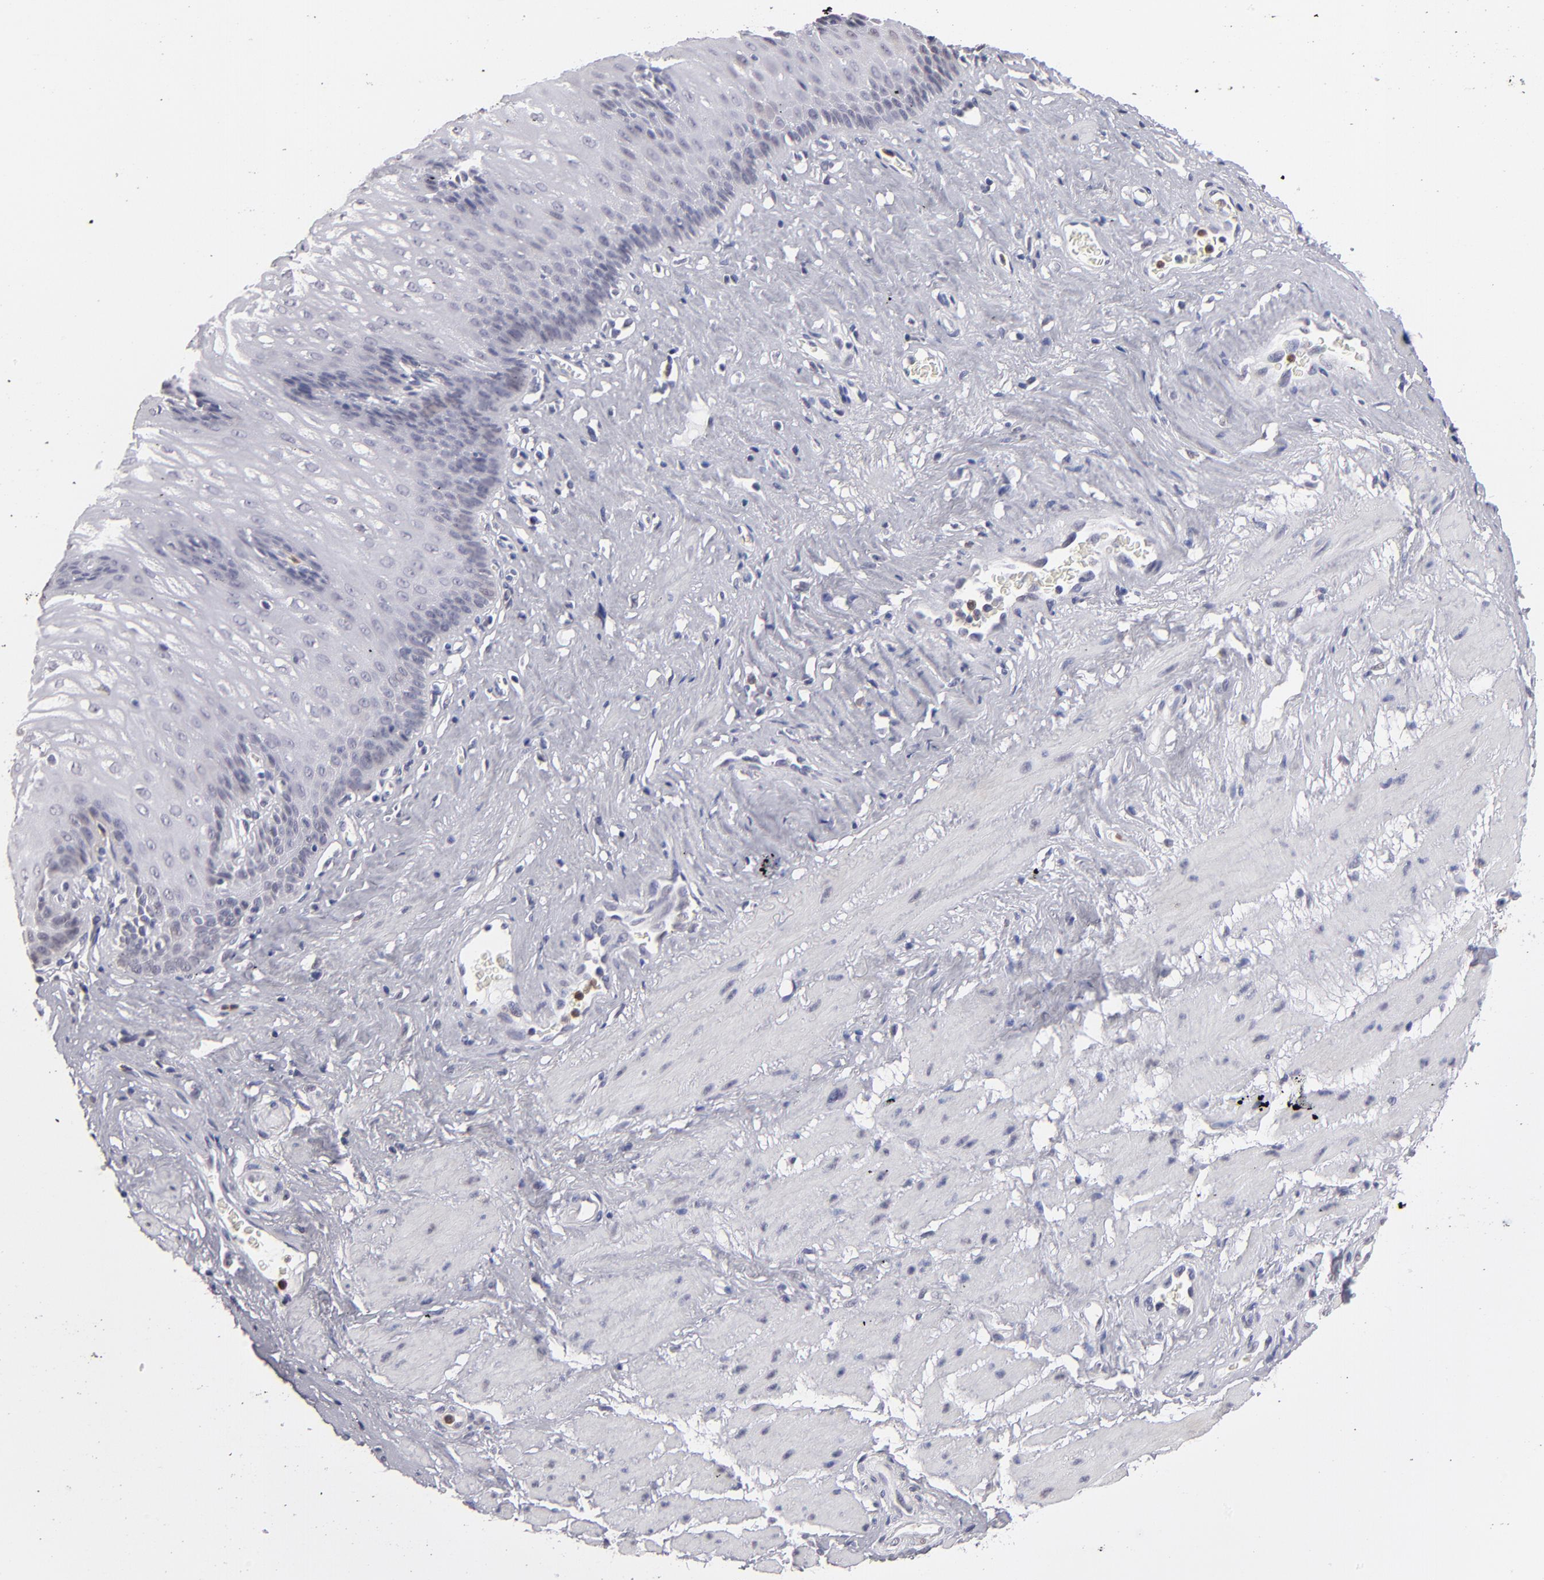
{"staining": {"intensity": "negative", "quantity": "none", "location": "none"}, "tissue": "esophagus", "cell_type": "Squamous epithelial cells", "image_type": "normal", "snomed": [{"axis": "morphology", "description": "Normal tissue, NOS"}, {"axis": "topography", "description": "Esophagus"}], "caption": "Histopathology image shows no protein staining in squamous epithelial cells of benign esophagus.", "gene": "MGAM", "patient": {"sex": "female", "age": 70}}